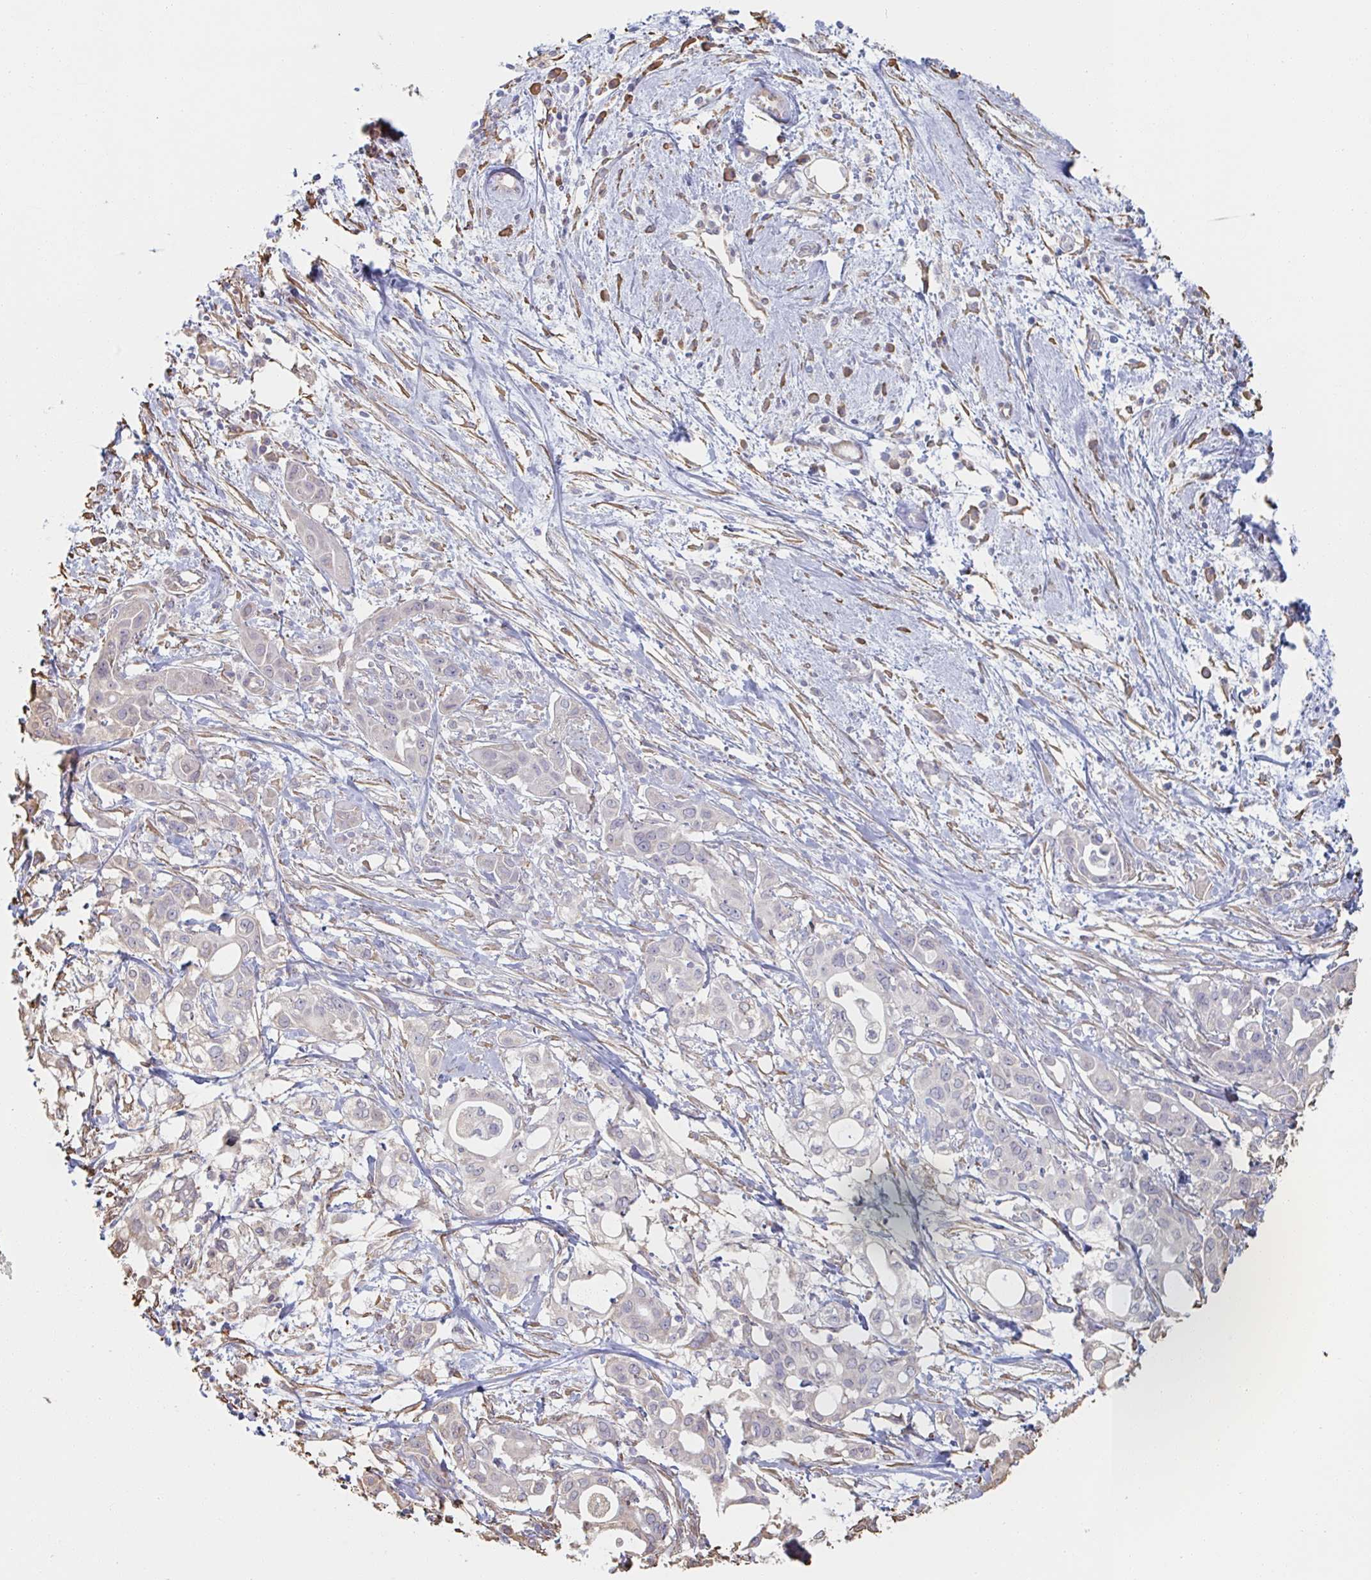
{"staining": {"intensity": "negative", "quantity": "none", "location": "none"}, "tissue": "pancreatic cancer", "cell_type": "Tumor cells", "image_type": "cancer", "snomed": [{"axis": "morphology", "description": "Adenocarcinoma, NOS"}, {"axis": "topography", "description": "Pancreas"}], "caption": "IHC of pancreatic cancer displays no staining in tumor cells.", "gene": "RAB5IF", "patient": {"sex": "female", "age": 68}}